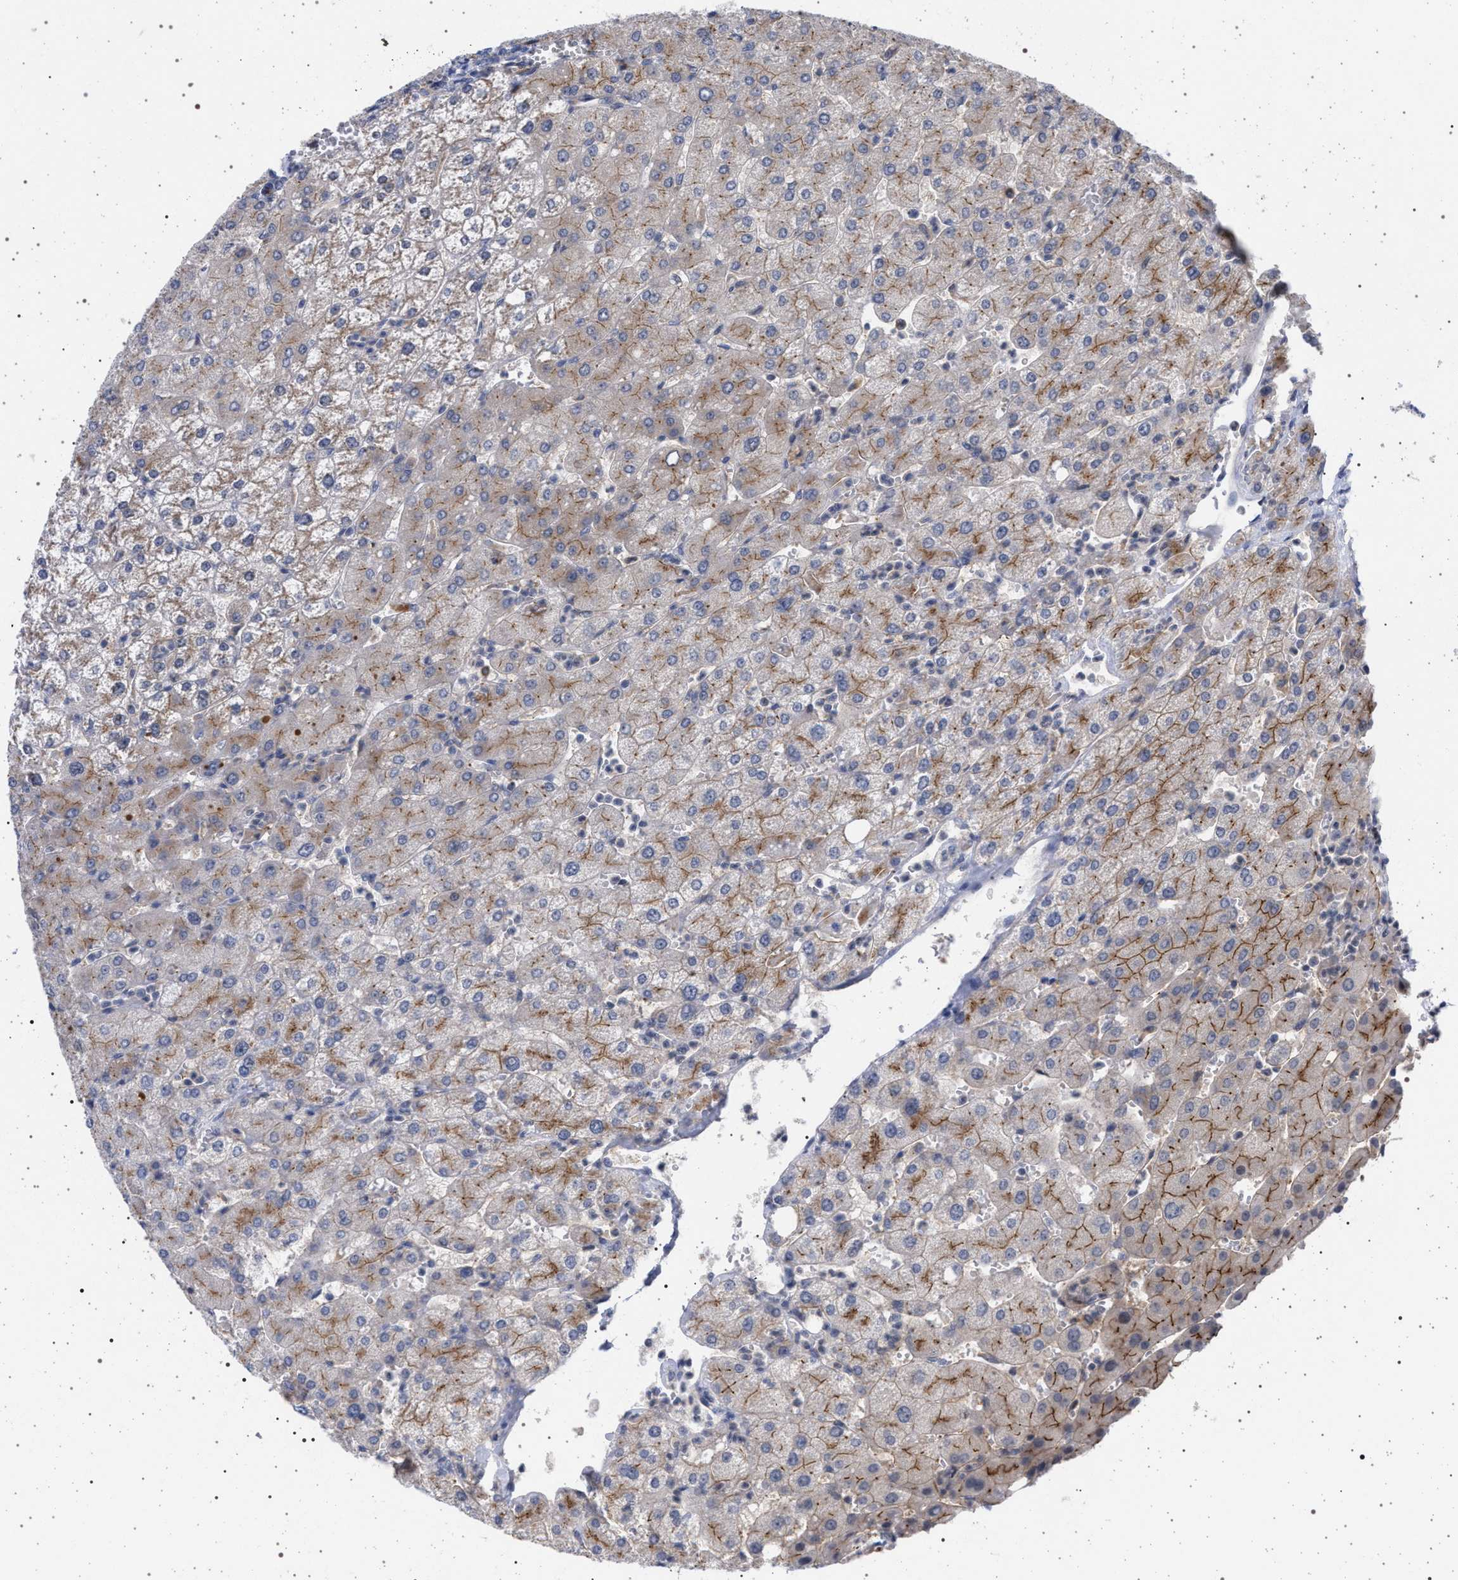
{"staining": {"intensity": "moderate", "quantity": "25%-75%", "location": "cytoplasmic/membranous"}, "tissue": "liver", "cell_type": "Cholangiocytes", "image_type": "normal", "snomed": [{"axis": "morphology", "description": "Normal tissue, NOS"}, {"axis": "topography", "description": "Liver"}], "caption": "This micrograph demonstrates immunohistochemistry (IHC) staining of normal human liver, with medium moderate cytoplasmic/membranous expression in approximately 25%-75% of cholangiocytes.", "gene": "RBM48", "patient": {"sex": "male", "age": 55}}